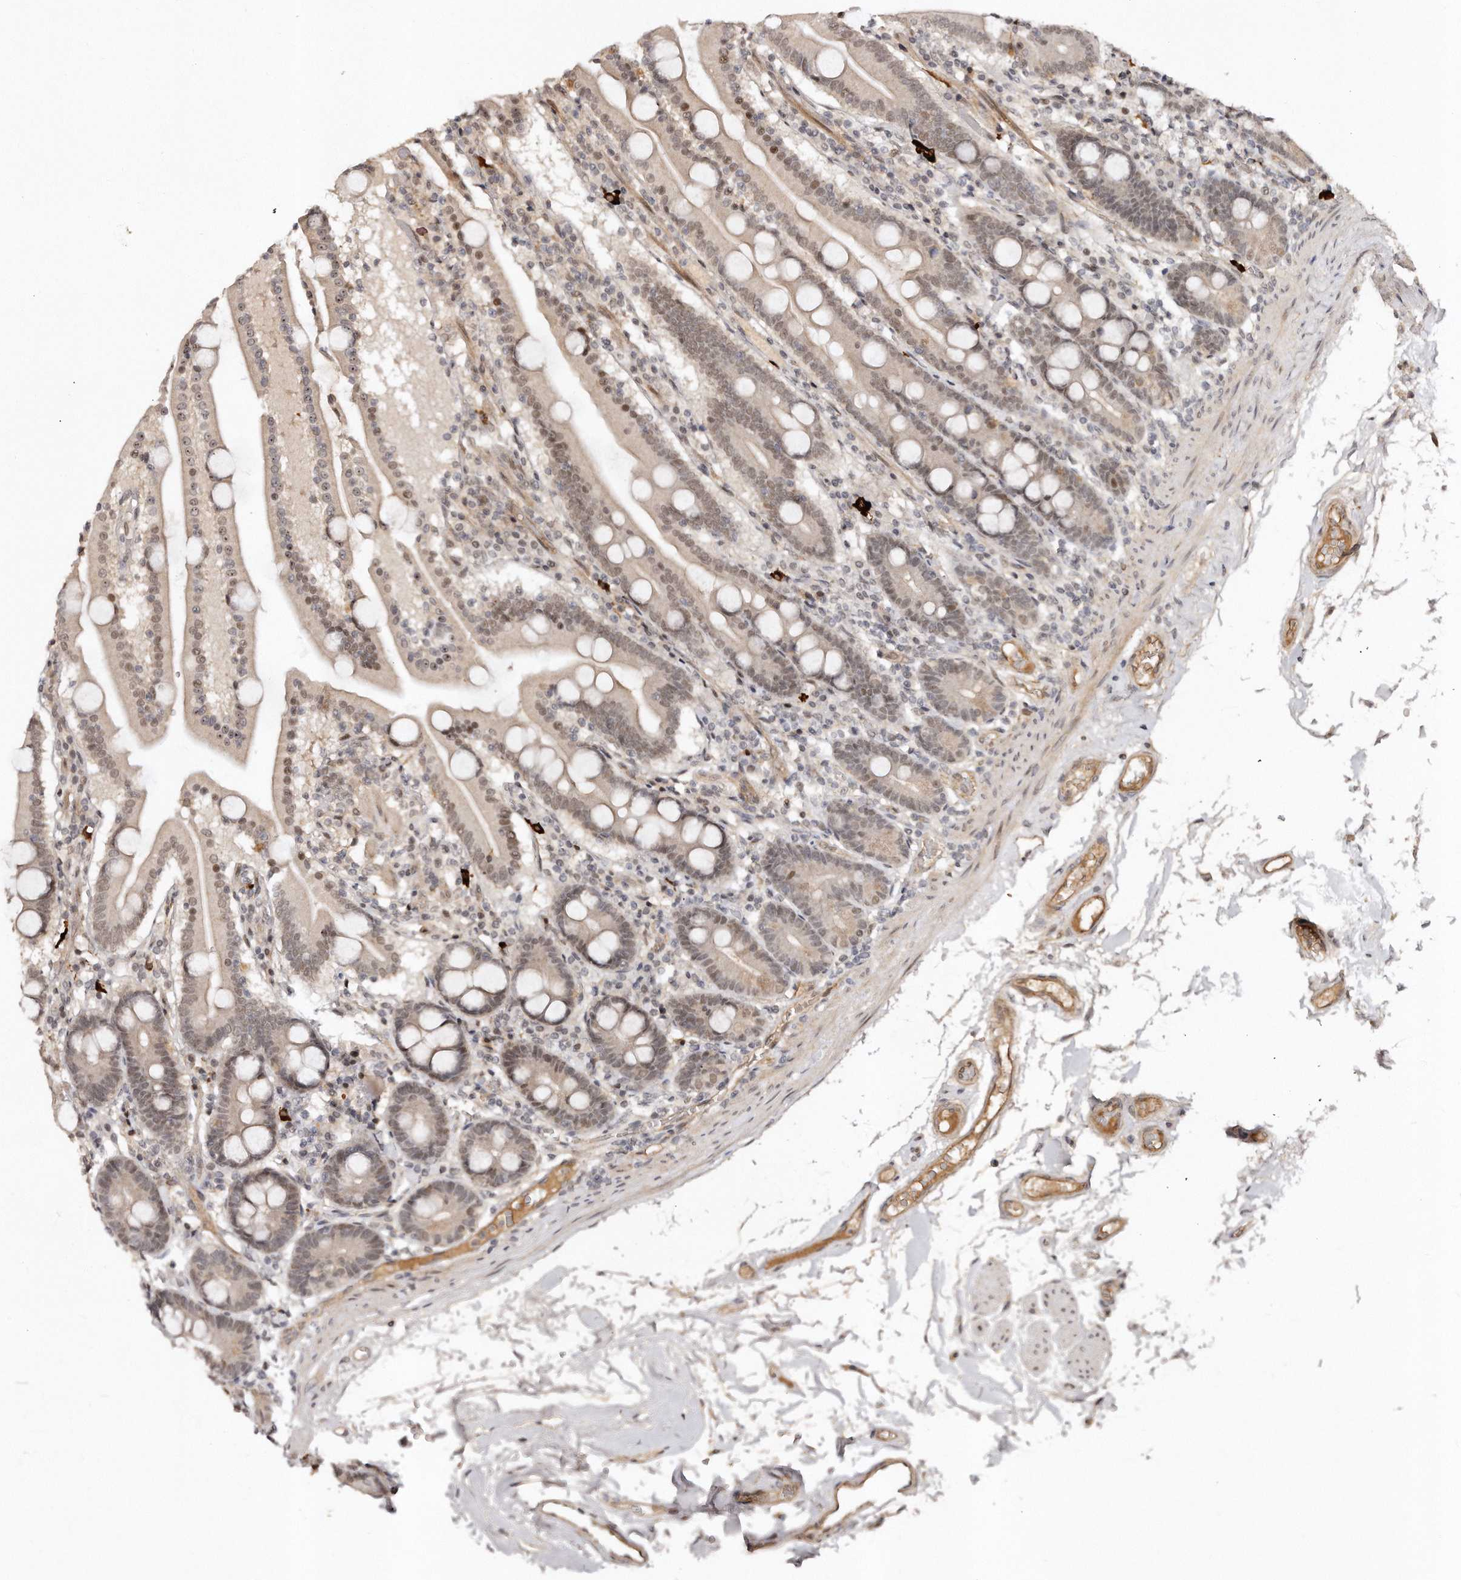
{"staining": {"intensity": "weak", "quantity": ">75%", "location": "nuclear"}, "tissue": "duodenum", "cell_type": "Glandular cells", "image_type": "normal", "snomed": [{"axis": "morphology", "description": "Normal tissue, NOS"}, {"axis": "topography", "description": "Duodenum"}], "caption": "Protein staining by immunohistochemistry (IHC) displays weak nuclear positivity in about >75% of glandular cells in unremarkable duodenum.", "gene": "SOX4", "patient": {"sex": "male", "age": 55}}